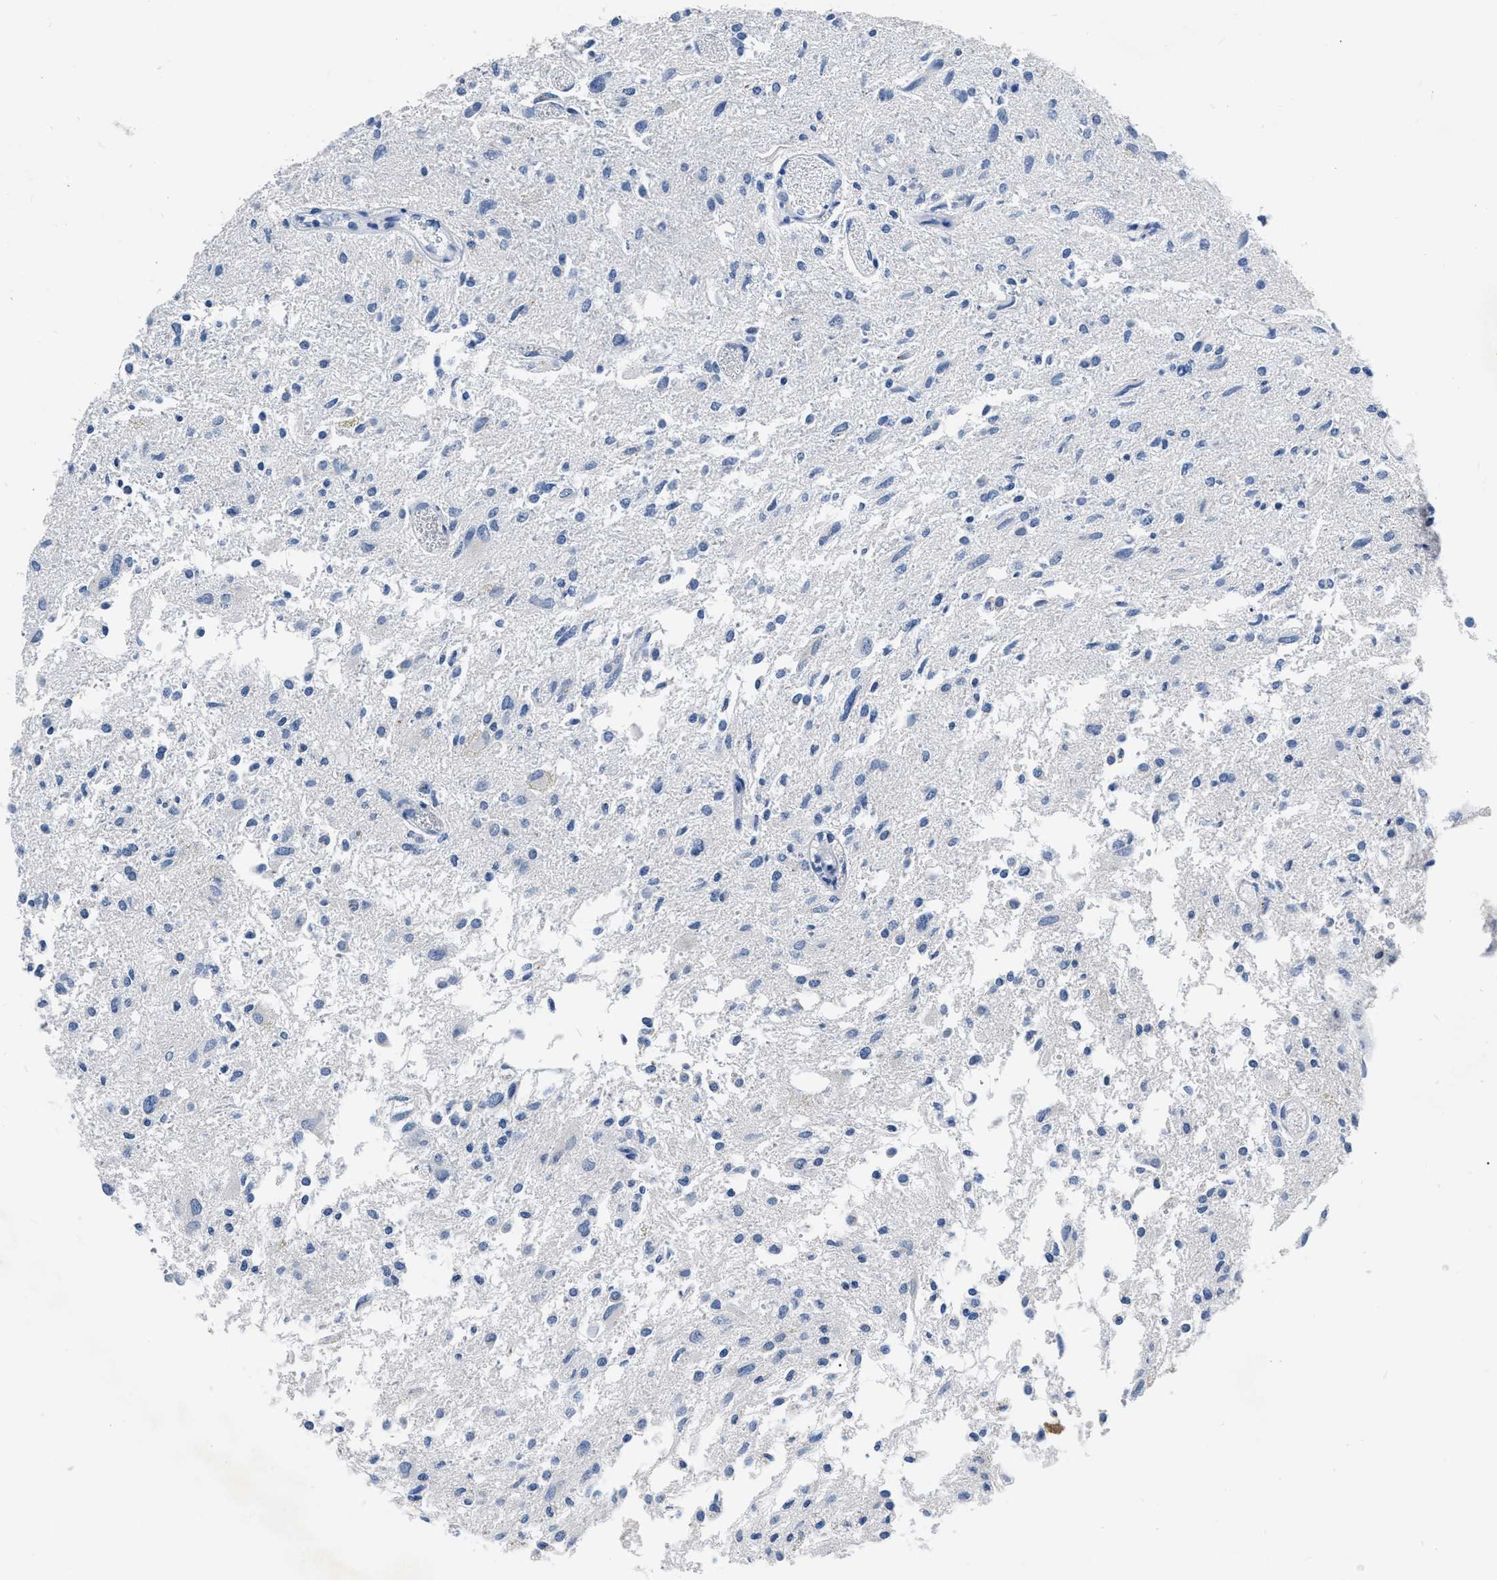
{"staining": {"intensity": "negative", "quantity": "none", "location": "none"}, "tissue": "glioma", "cell_type": "Tumor cells", "image_type": "cancer", "snomed": [{"axis": "morphology", "description": "Glioma, malignant, High grade"}, {"axis": "topography", "description": "Brain"}], "caption": "Protein analysis of glioma shows no significant staining in tumor cells.", "gene": "DDX56", "patient": {"sex": "female", "age": 59}}